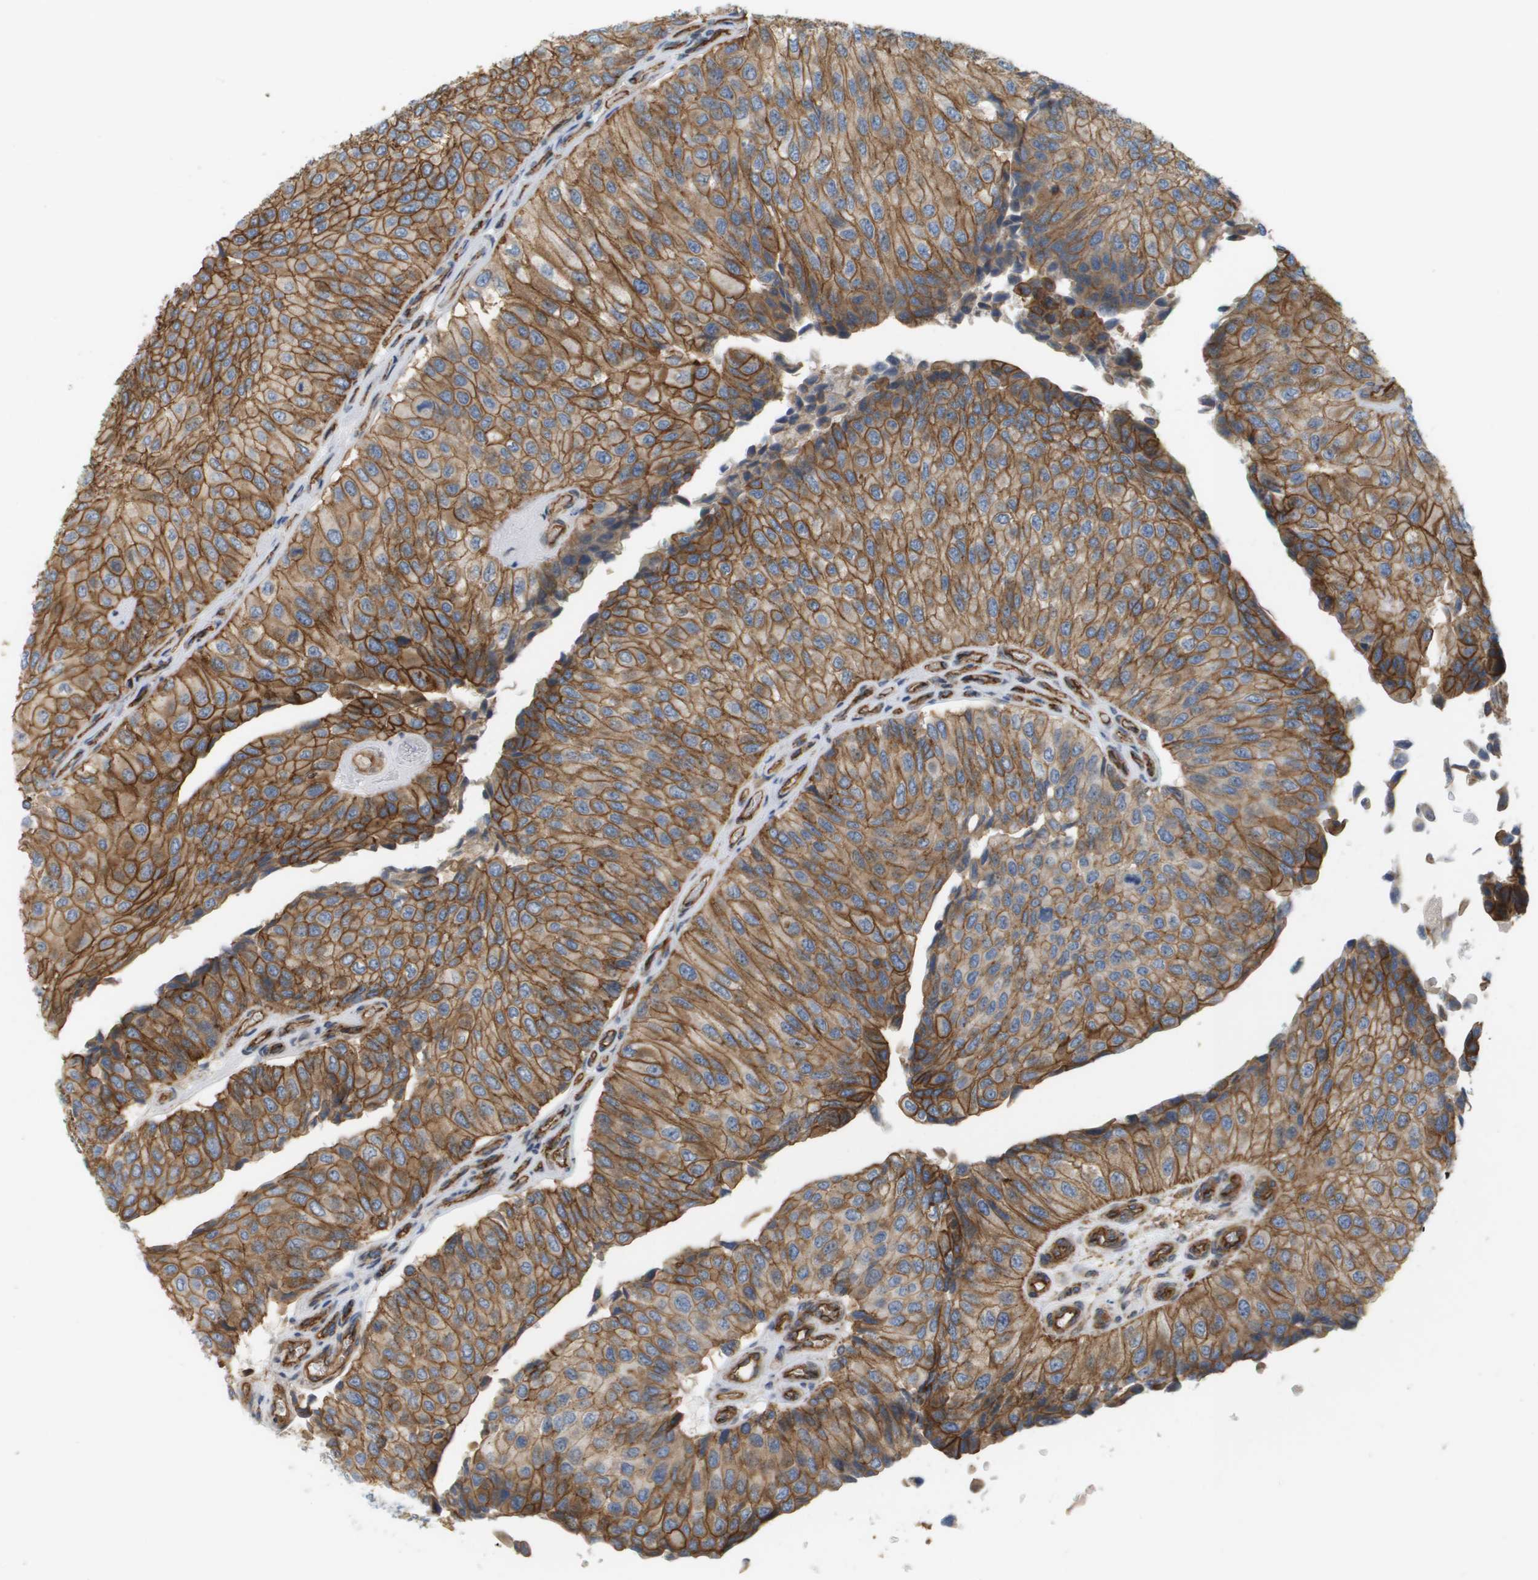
{"staining": {"intensity": "moderate", "quantity": ">75%", "location": "cytoplasmic/membranous"}, "tissue": "urothelial cancer", "cell_type": "Tumor cells", "image_type": "cancer", "snomed": [{"axis": "morphology", "description": "Urothelial carcinoma, High grade"}, {"axis": "topography", "description": "Kidney"}, {"axis": "topography", "description": "Urinary bladder"}], "caption": "Immunohistochemical staining of urothelial cancer exhibits medium levels of moderate cytoplasmic/membranous expression in approximately >75% of tumor cells.", "gene": "SGMS2", "patient": {"sex": "male", "age": 77}}